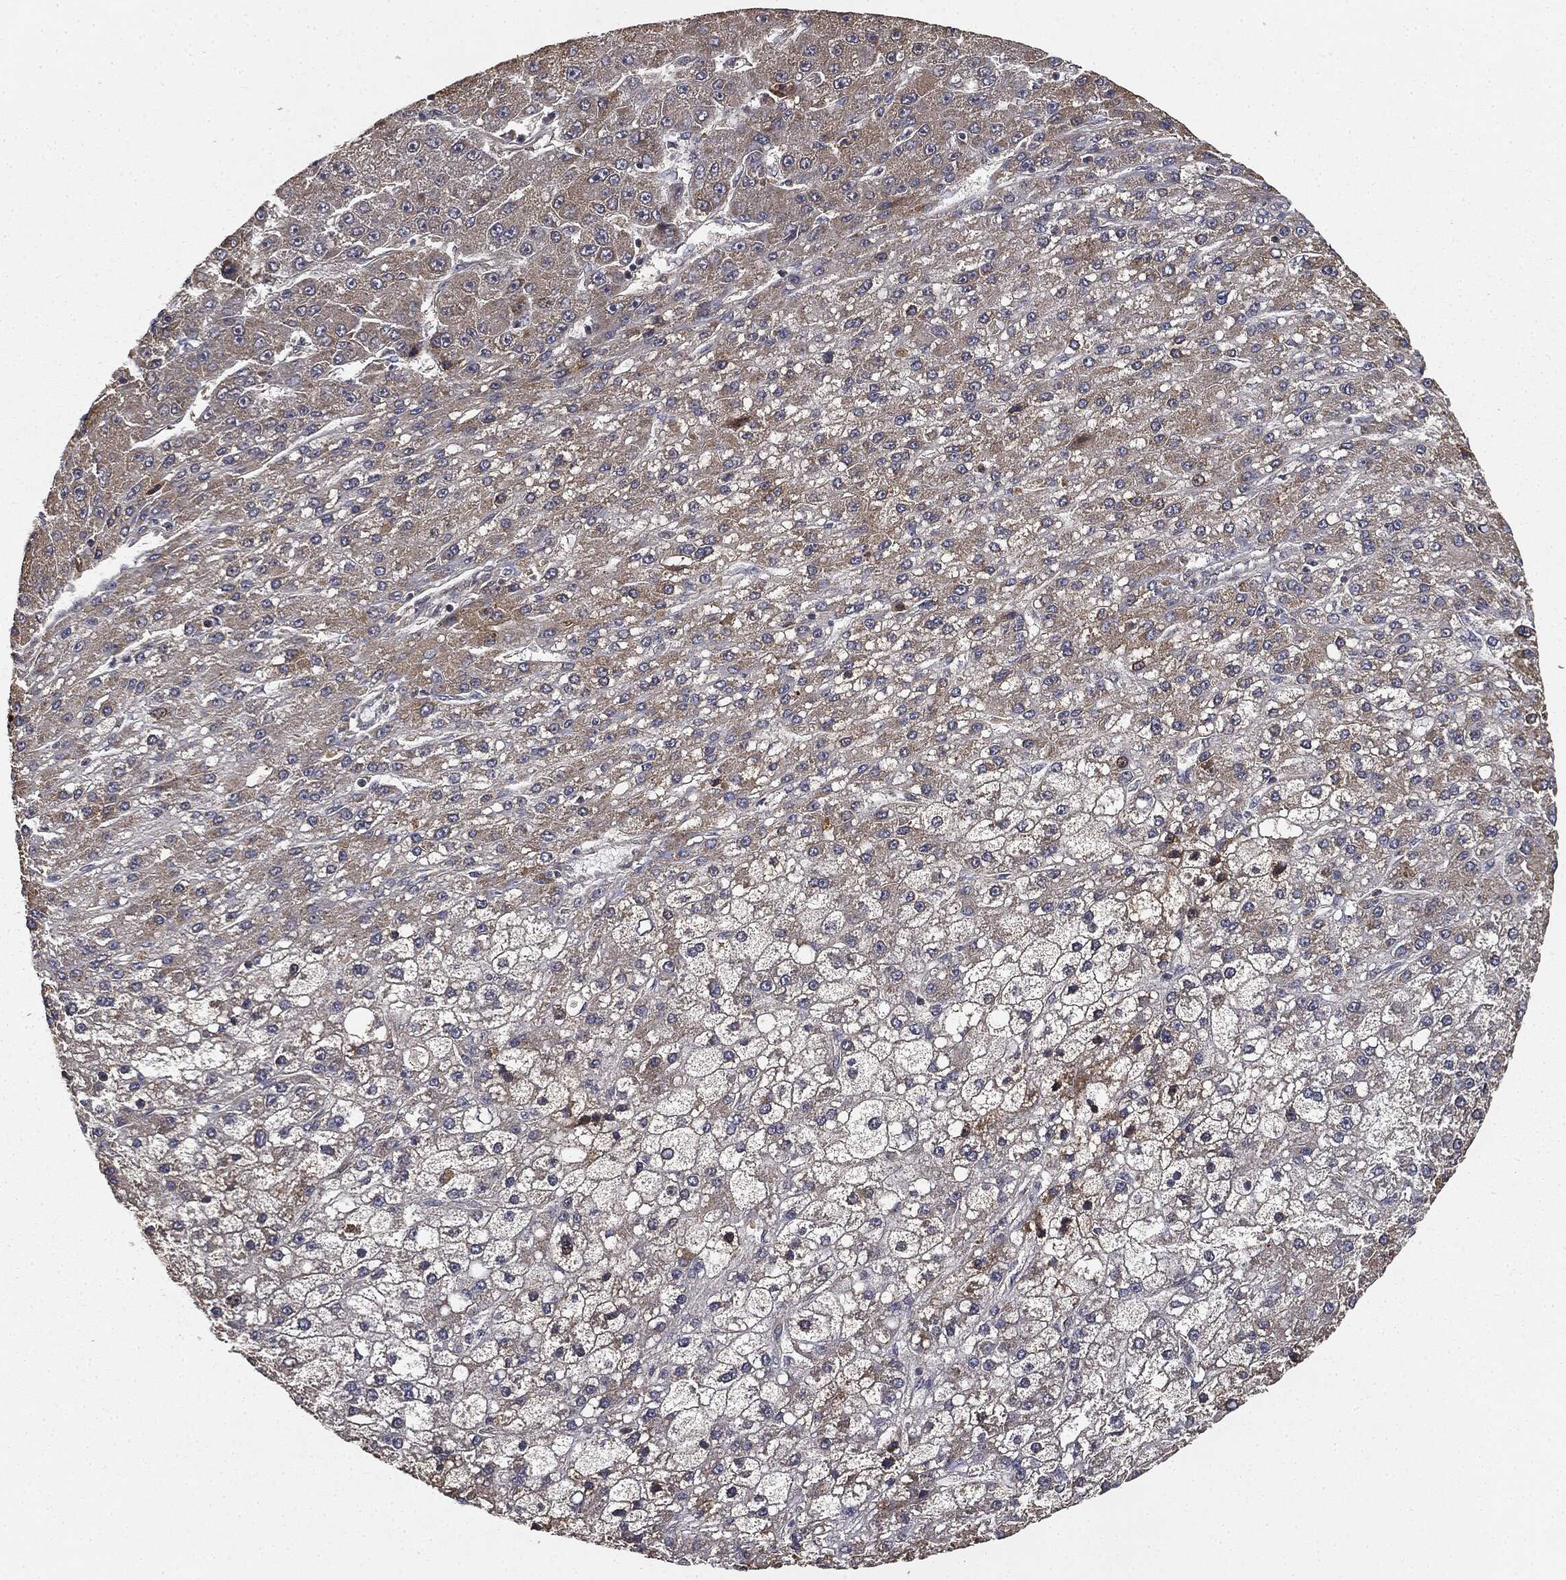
{"staining": {"intensity": "weak", "quantity": "<25%", "location": "cytoplasmic/membranous"}, "tissue": "liver cancer", "cell_type": "Tumor cells", "image_type": "cancer", "snomed": [{"axis": "morphology", "description": "Carcinoma, Hepatocellular, NOS"}, {"axis": "topography", "description": "Liver"}], "caption": "An IHC image of liver hepatocellular carcinoma is shown. There is no staining in tumor cells of liver hepatocellular carcinoma.", "gene": "MIER2", "patient": {"sex": "male", "age": 67}}